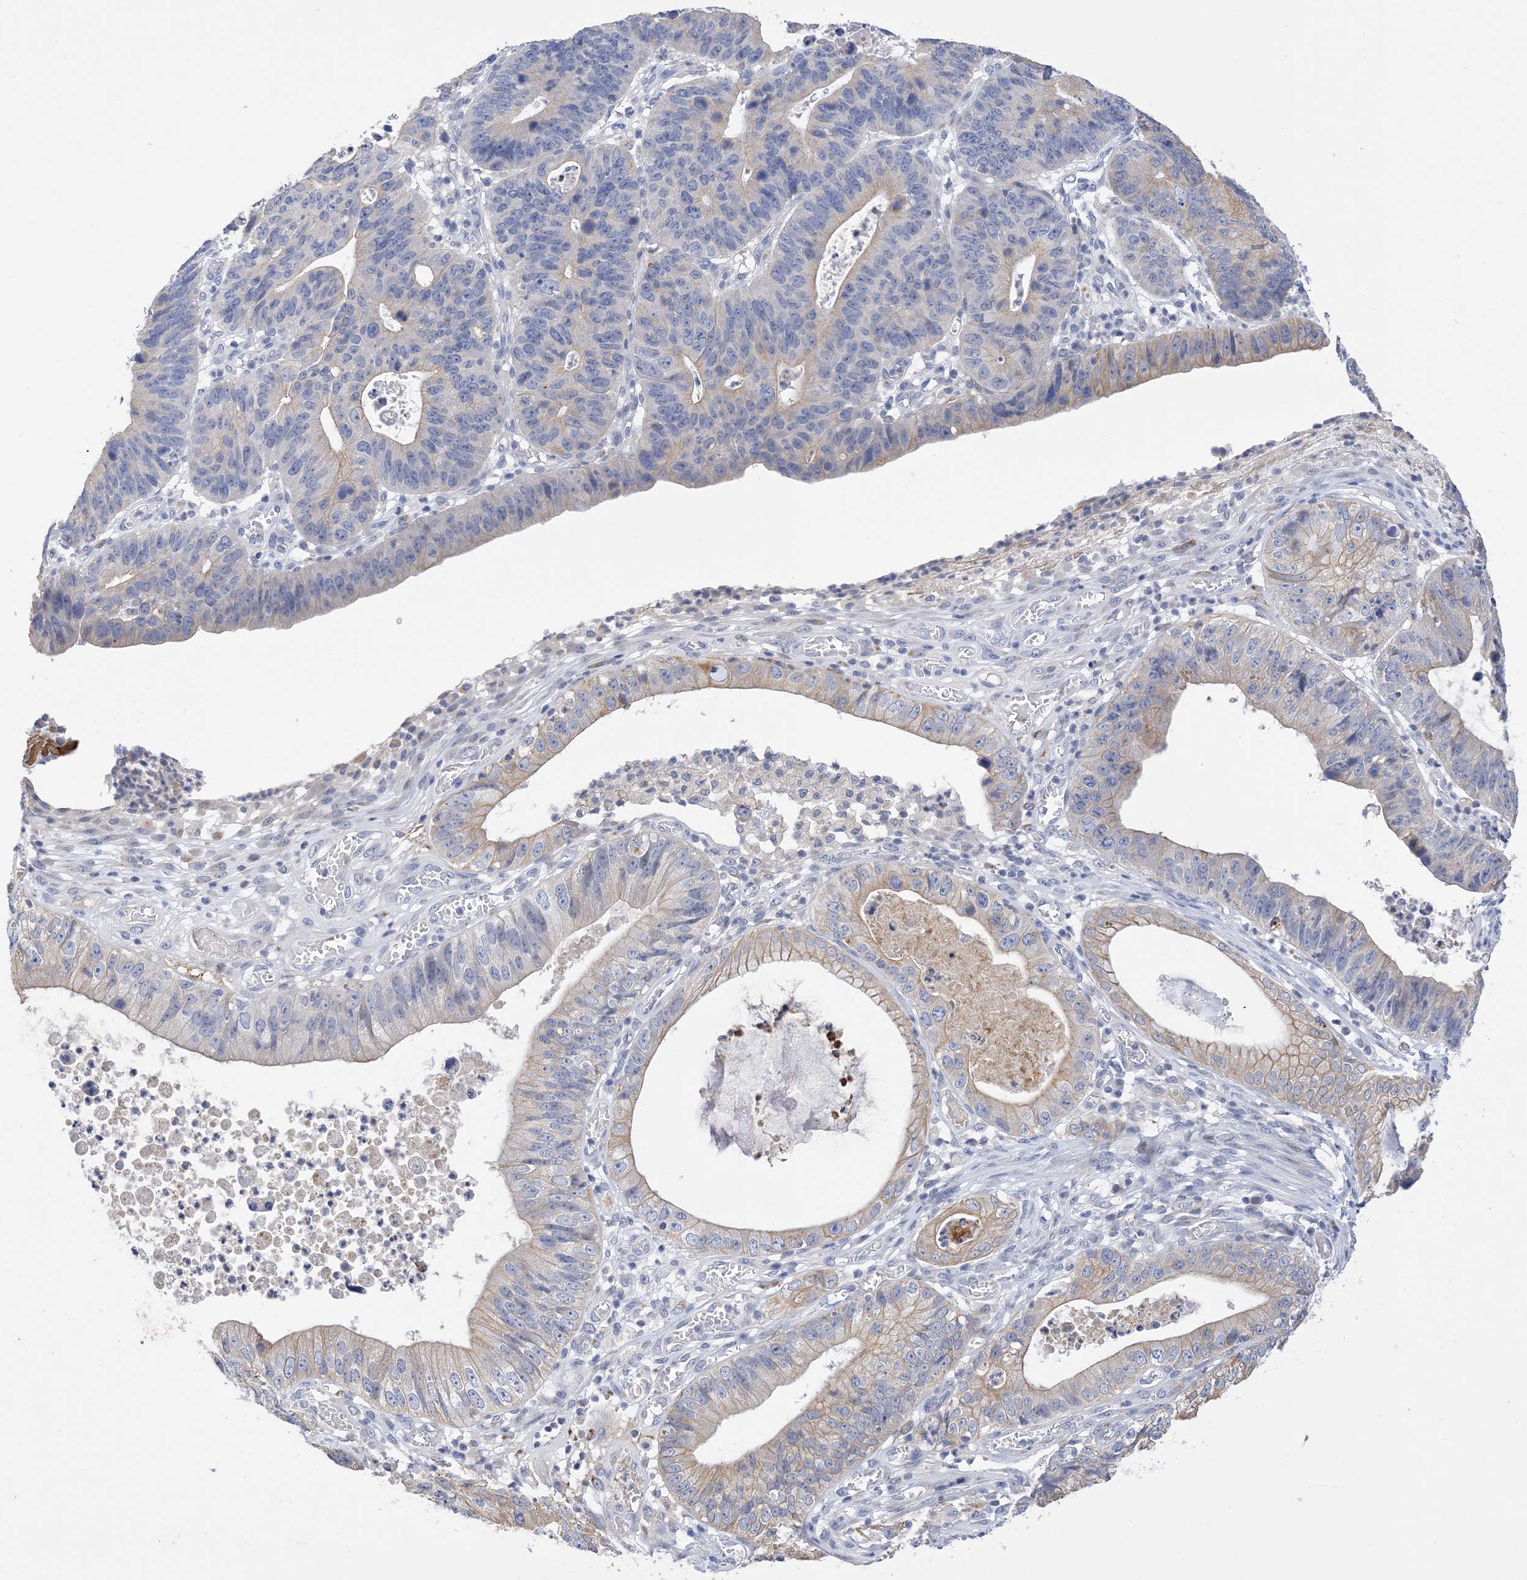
{"staining": {"intensity": "weak", "quantity": "<25%", "location": "cytoplasmic/membranous"}, "tissue": "stomach cancer", "cell_type": "Tumor cells", "image_type": "cancer", "snomed": [{"axis": "morphology", "description": "Adenocarcinoma, NOS"}, {"axis": "topography", "description": "Stomach"}], "caption": "Immunohistochemistry (IHC) photomicrograph of neoplastic tissue: human adenocarcinoma (stomach) stained with DAB (3,3'-diaminobenzidine) exhibits no significant protein expression in tumor cells.", "gene": "PLK4", "patient": {"sex": "male", "age": 59}}